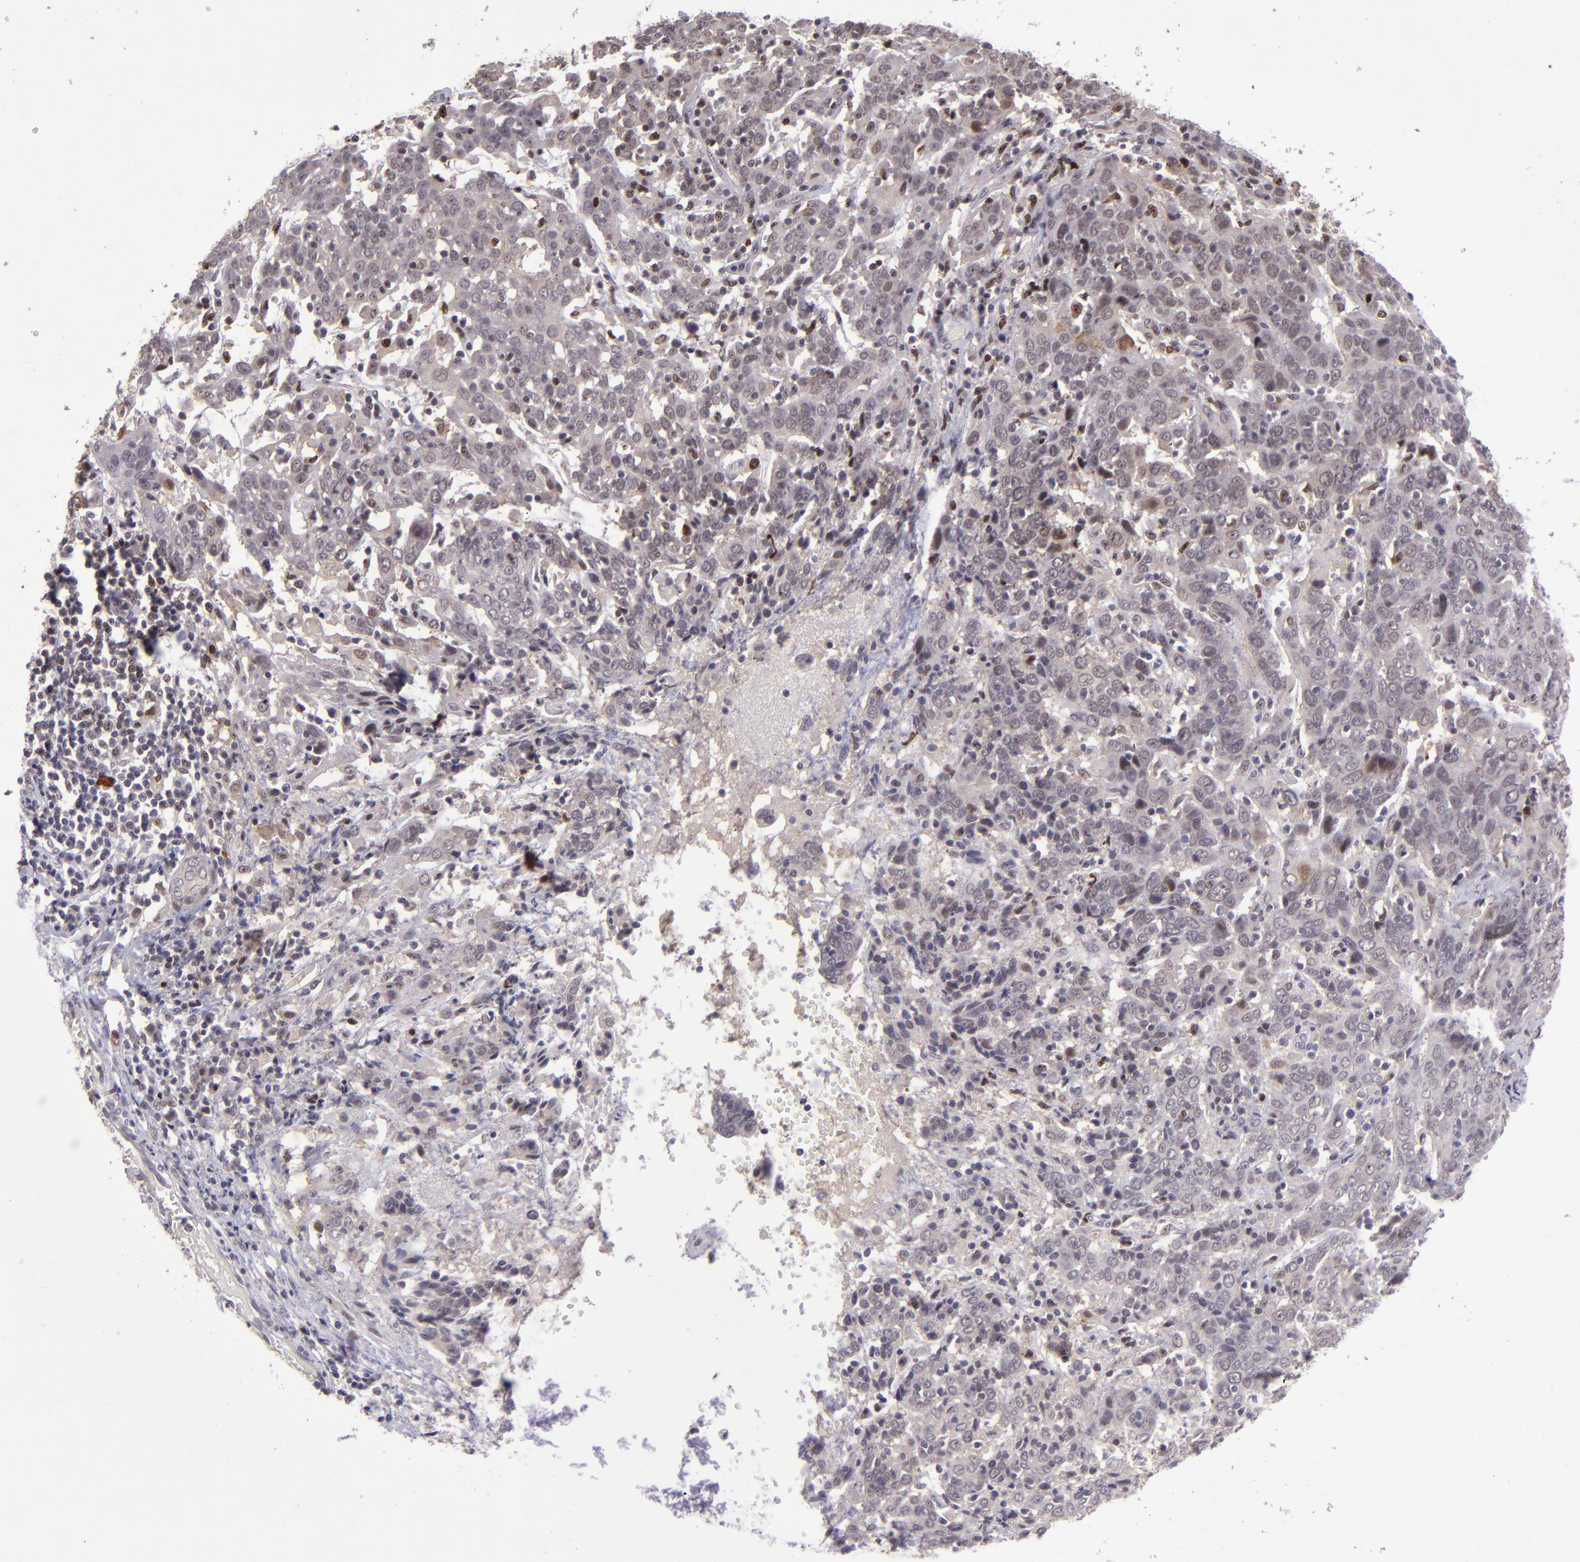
{"staining": {"intensity": "weak", "quantity": "25%-75%", "location": "cytoplasmic/membranous,nuclear"}, "tissue": "cervical cancer", "cell_type": "Tumor cells", "image_type": "cancer", "snomed": [{"axis": "morphology", "description": "Normal tissue, NOS"}, {"axis": "morphology", "description": "Squamous cell carcinoma, NOS"}, {"axis": "topography", "description": "Cervix"}], "caption": "IHC of human cervical cancer exhibits low levels of weak cytoplasmic/membranous and nuclear positivity in approximately 25%-75% of tumor cells.", "gene": "PCNX4", "patient": {"sex": "female", "age": 67}}